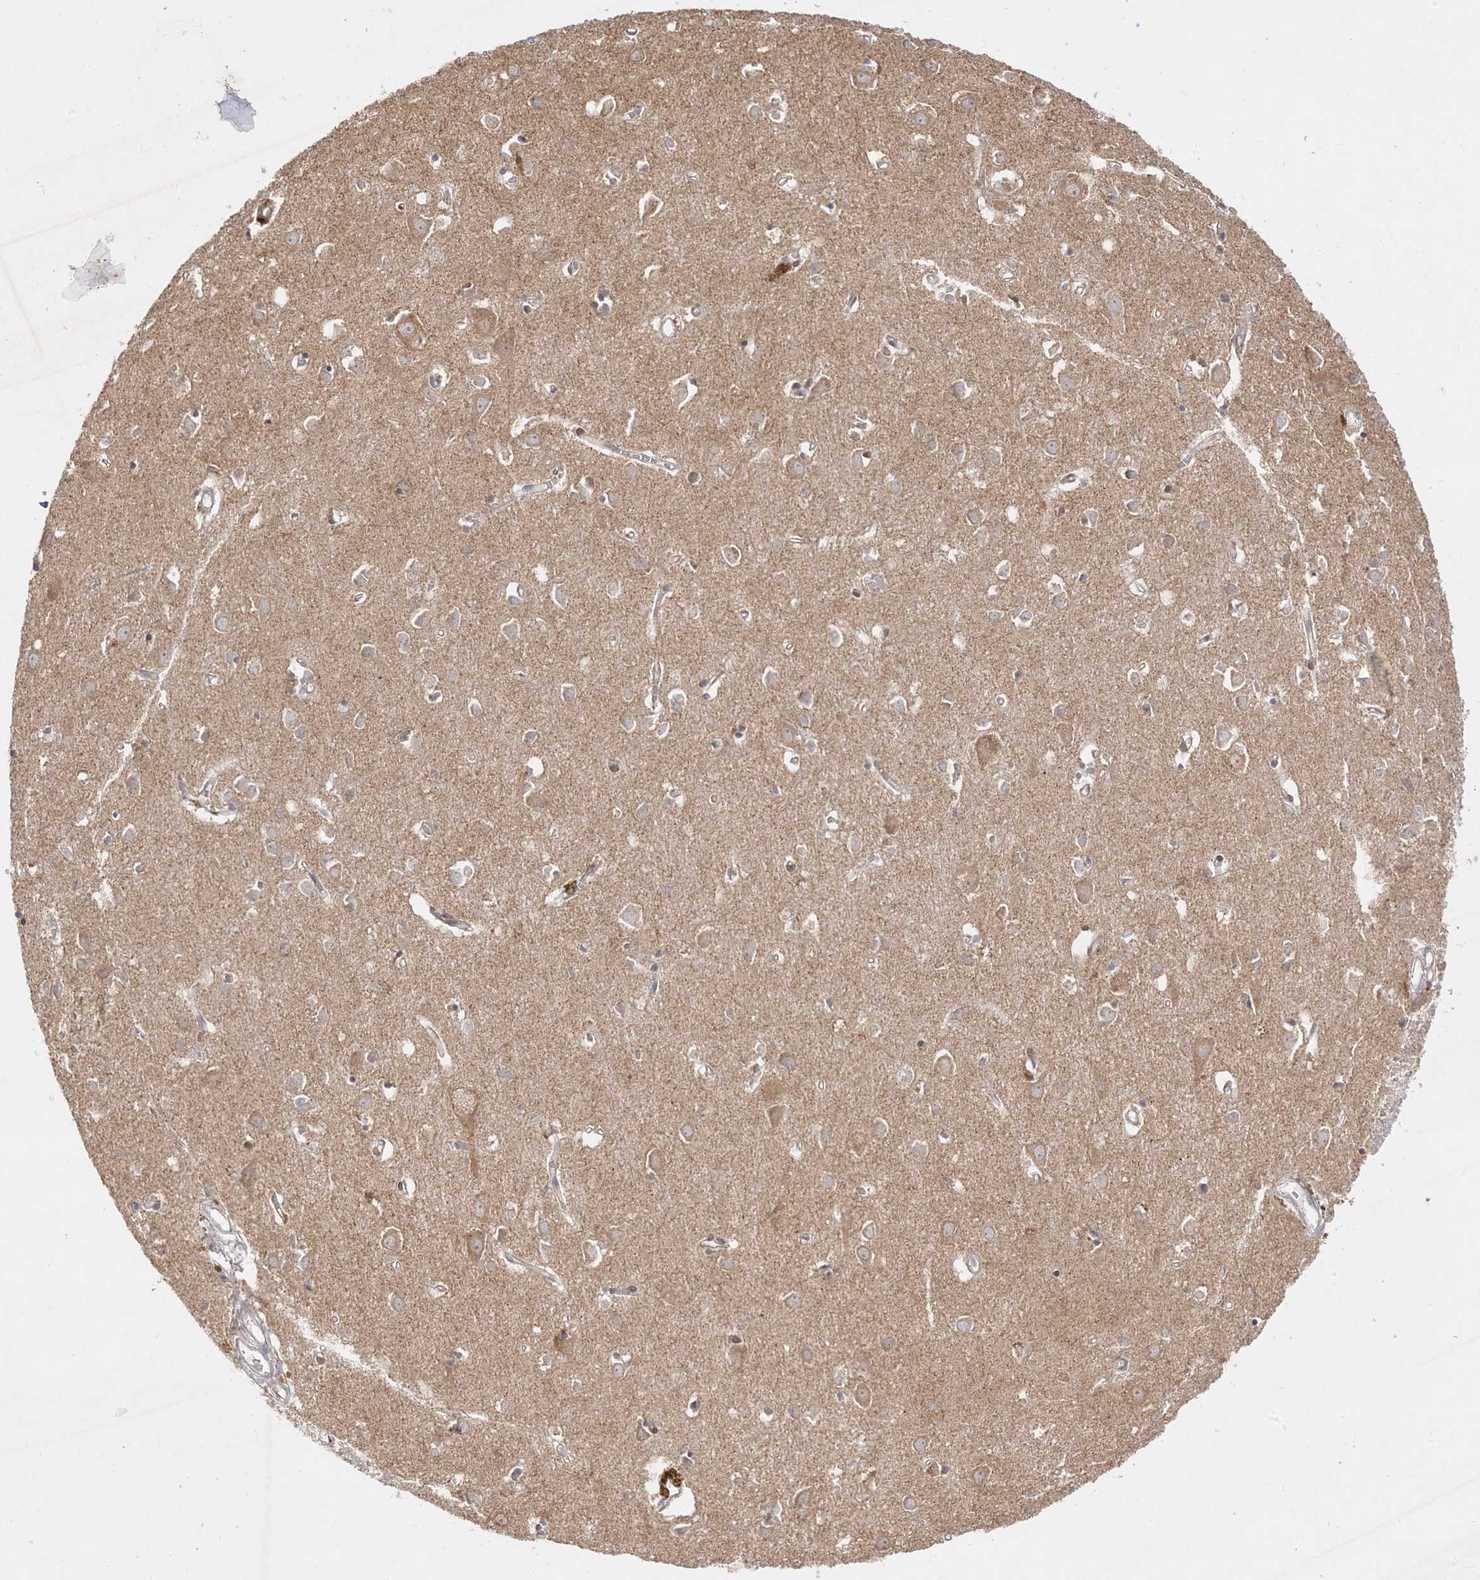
{"staining": {"intensity": "negative", "quantity": "none", "location": "none"}, "tissue": "cerebral cortex", "cell_type": "Endothelial cells", "image_type": "normal", "snomed": [{"axis": "morphology", "description": "Normal tissue, NOS"}, {"axis": "topography", "description": "Cerebral cortex"}], "caption": "DAB immunohistochemical staining of benign human cerebral cortex displays no significant staining in endothelial cells.", "gene": "C2CD2", "patient": {"sex": "female", "age": 64}}